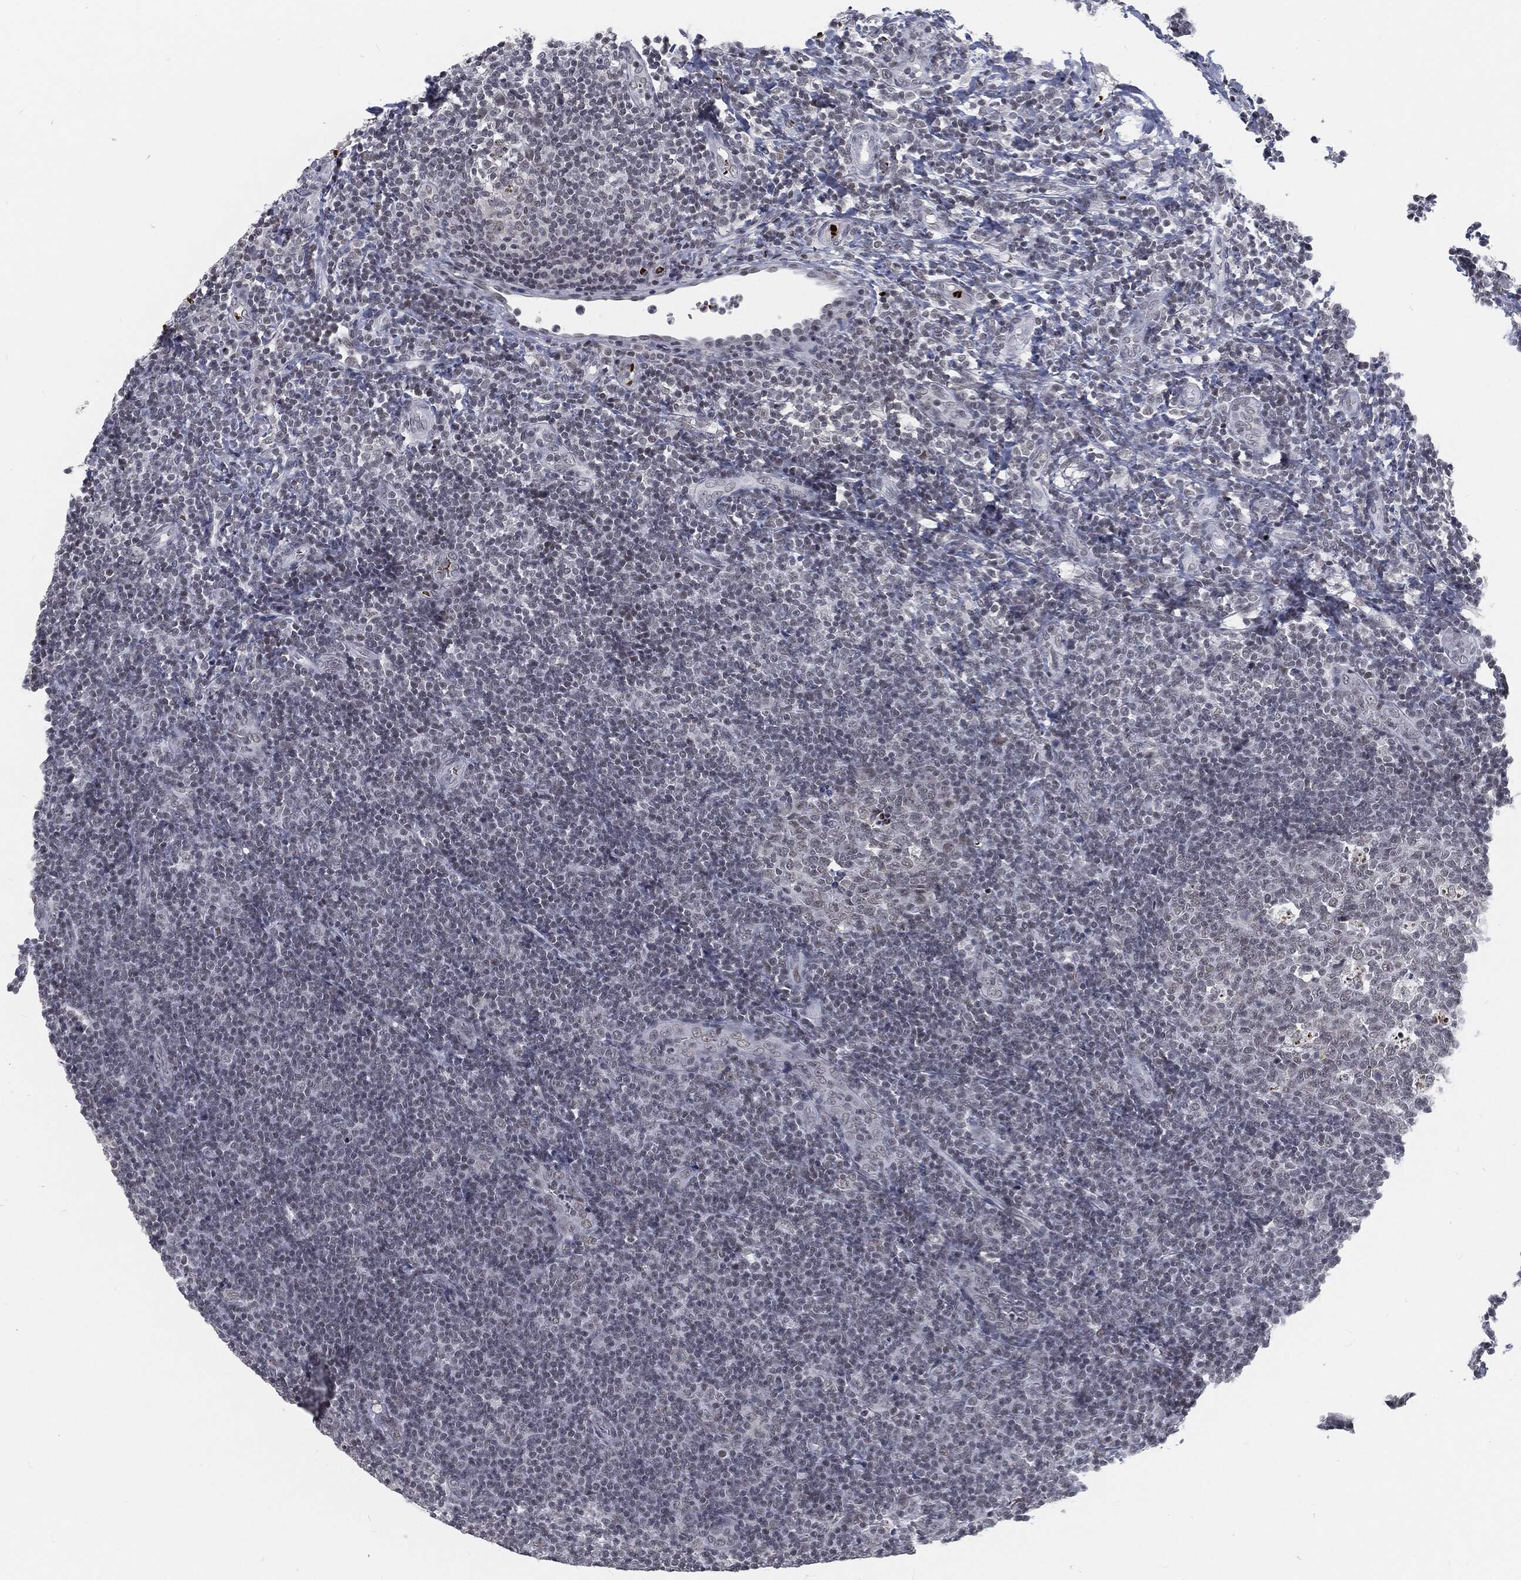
{"staining": {"intensity": "negative", "quantity": "none", "location": "none"}, "tissue": "tonsil", "cell_type": "Germinal center cells", "image_type": "normal", "snomed": [{"axis": "morphology", "description": "Normal tissue, NOS"}, {"axis": "topography", "description": "Tonsil"}], "caption": "Human tonsil stained for a protein using immunohistochemistry shows no positivity in germinal center cells.", "gene": "ANXA1", "patient": {"sex": "female", "age": 5}}